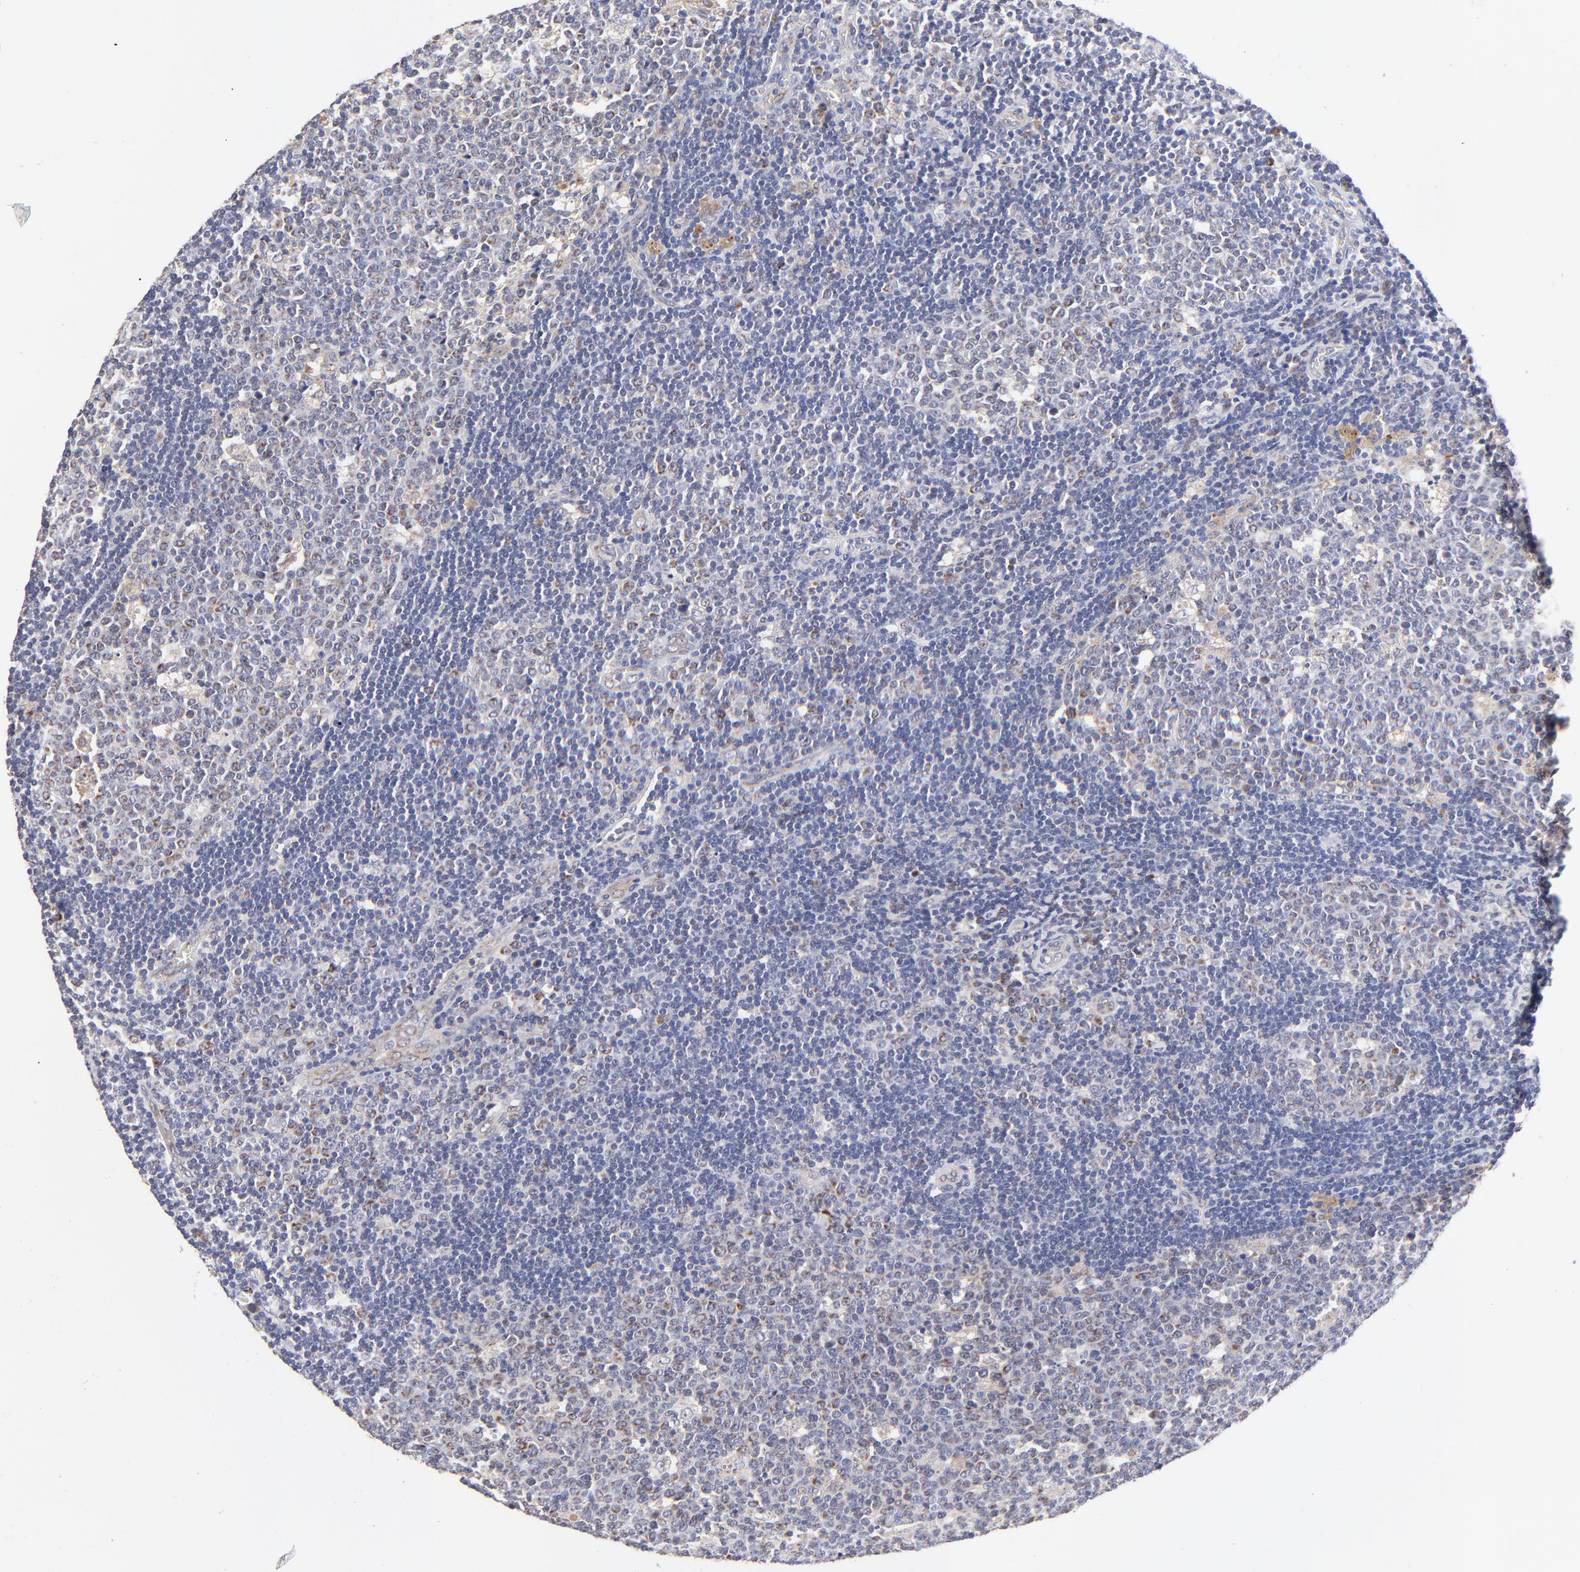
{"staining": {"intensity": "moderate", "quantity": "<25%", "location": "cytoplasmic/membranous"}, "tissue": "lymph node", "cell_type": "Germinal center cells", "image_type": "normal", "snomed": [{"axis": "morphology", "description": "Normal tissue, NOS"}, {"axis": "topography", "description": "Lymph node"}, {"axis": "topography", "description": "Salivary gland"}], "caption": "A brown stain shows moderate cytoplasmic/membranous expression of a protein in germinal center cells of unremarkable human lymph node.", "gene": "FBXL12", "patient": {"sex": "male", "age": 8}}